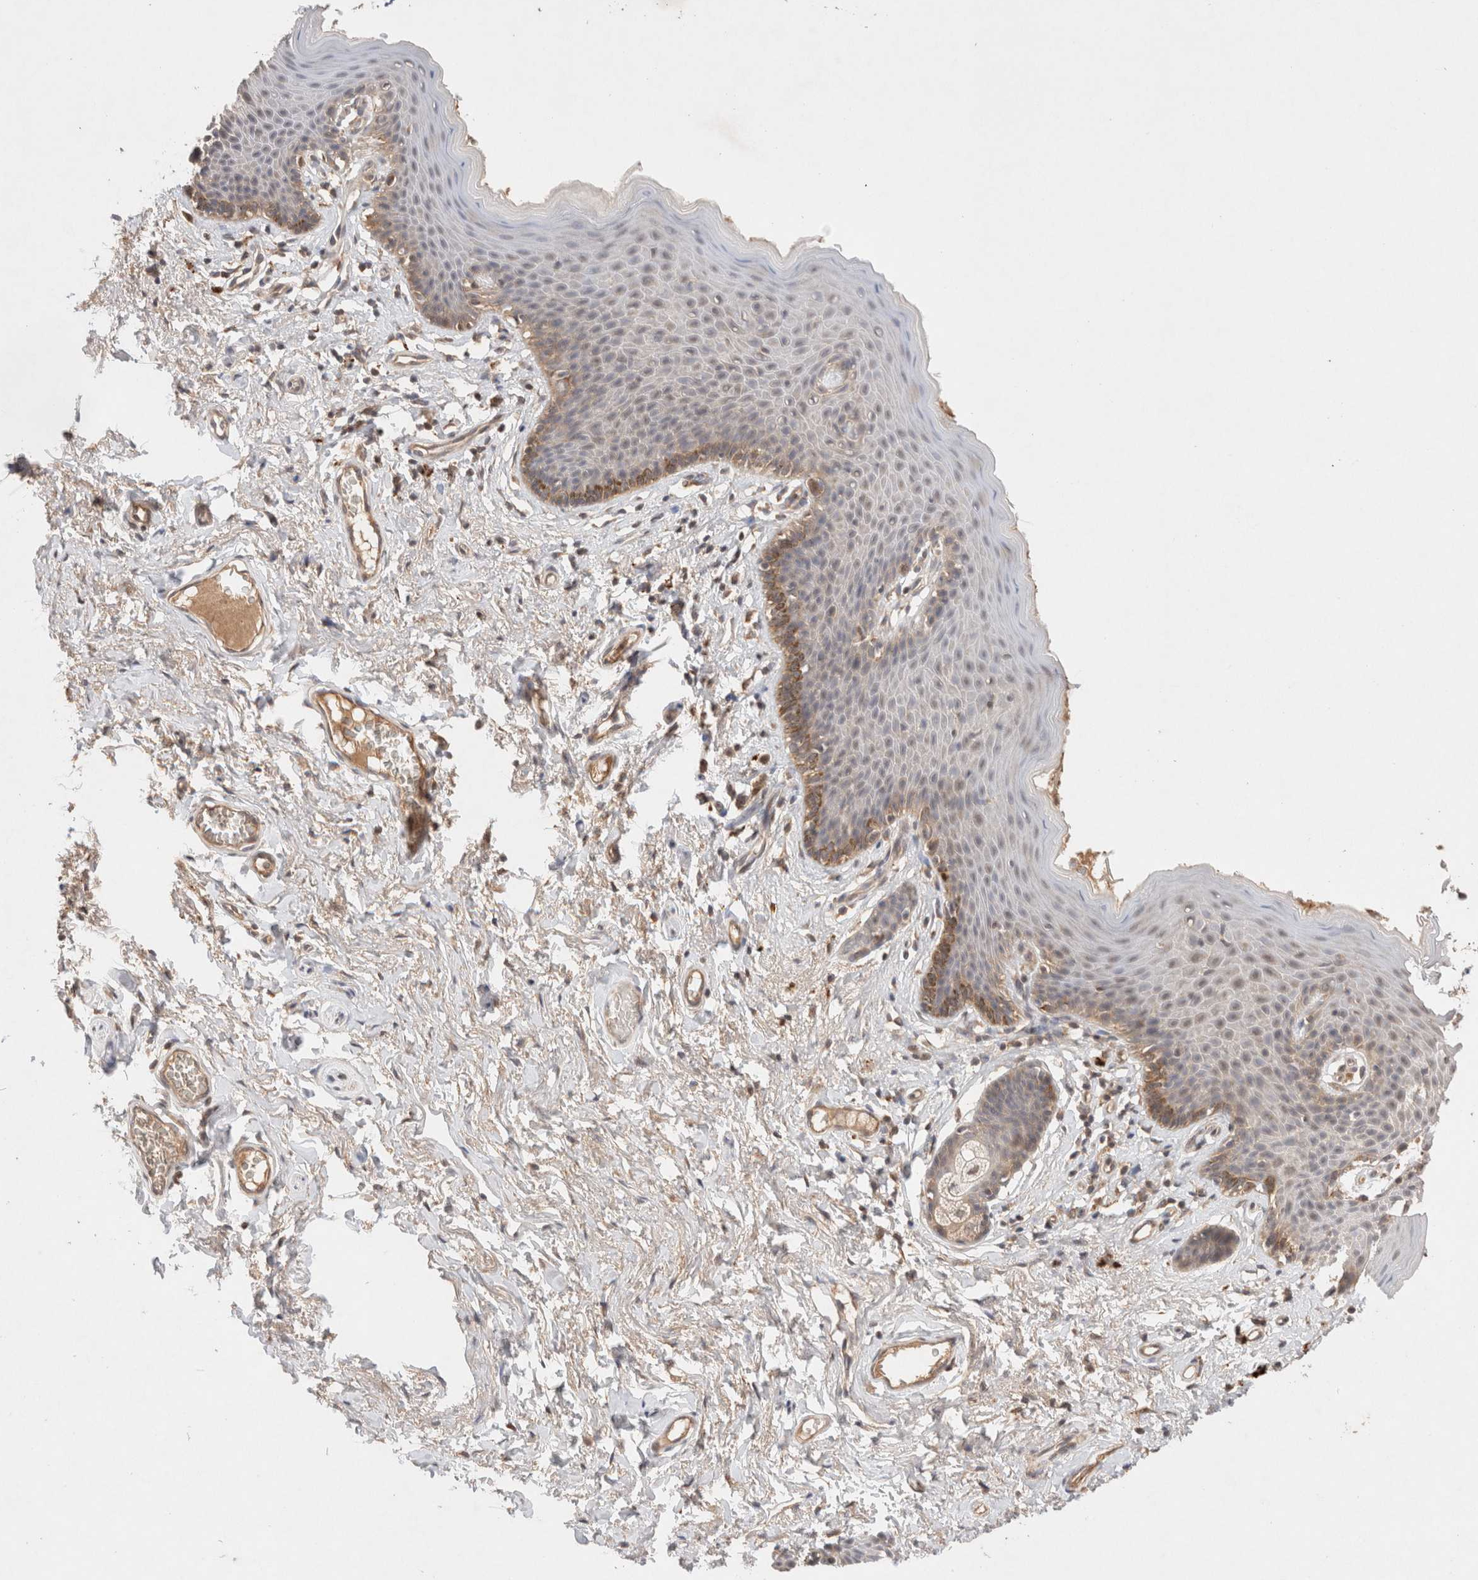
{"staining": {"intensity": "weak", "quantity": "25%-75%", "location": "cytoplasmic/membranous"}, "tissue": "skin", "cell_type": "Epidermal cells", "image_type": "normal", "snomed": [{"axis": "morphology", "description": "Normal tissue, NOS"}, {"axis": "topography", "description": "Vulva"}], "caption": "Benign skin demonstrates weak cytoplasmic/membranous positivity in approximately 25%-75% of epidermal cells, visualized by immunohistochemistry. (DAB IHC with brightfield microscopy, high magnification).", "gene": "KLHL20", "patient": {"sex": "female", "age": 66}}